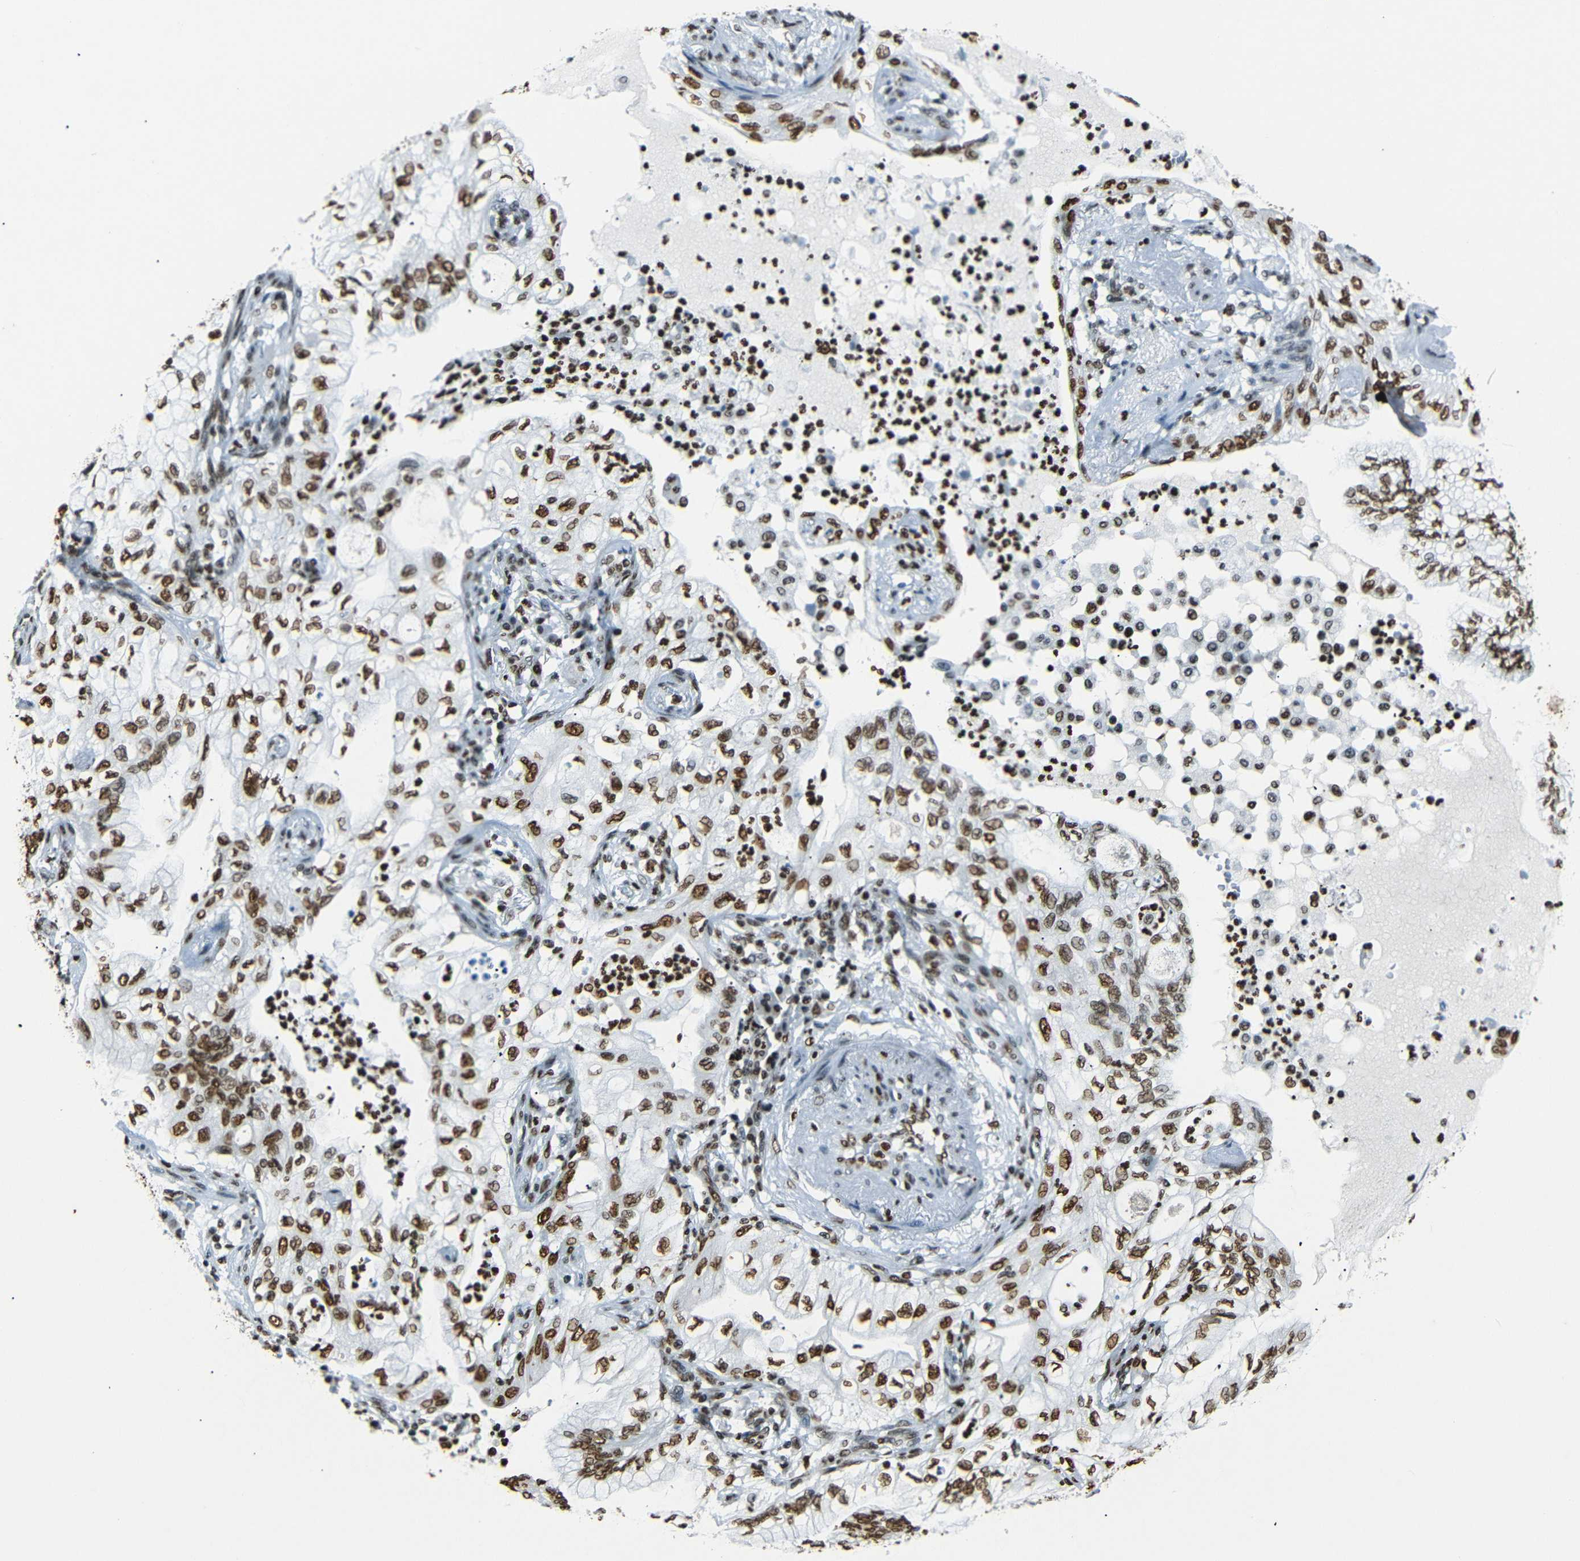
{"staining": {"intensity": "strong", "quantity": ">75%", "location": "nuclear"}, "tissue": "lung cancer", "cell_type": "Tumor cells", "image_type": "cancer", "snomed": [{"axis": "morphology", "description": "Adenocarcinoma, NOS"}, {"axis": "topography", "description": "Lung"}], "caption": "The photomicrograph demonstrates immunohistochemical staining of adenocarcinoma (lung). There is strong nuclear expression is identified in approximately >75% of tumor cells. The staining was performed using DAB (3,3'-diaminobenzidine), with brown indicating positive protein expression. Nuclei are stained blue with hematoxylin.", "gene": "HMGN1", "patient": {"sex": "female", "age": 70}}